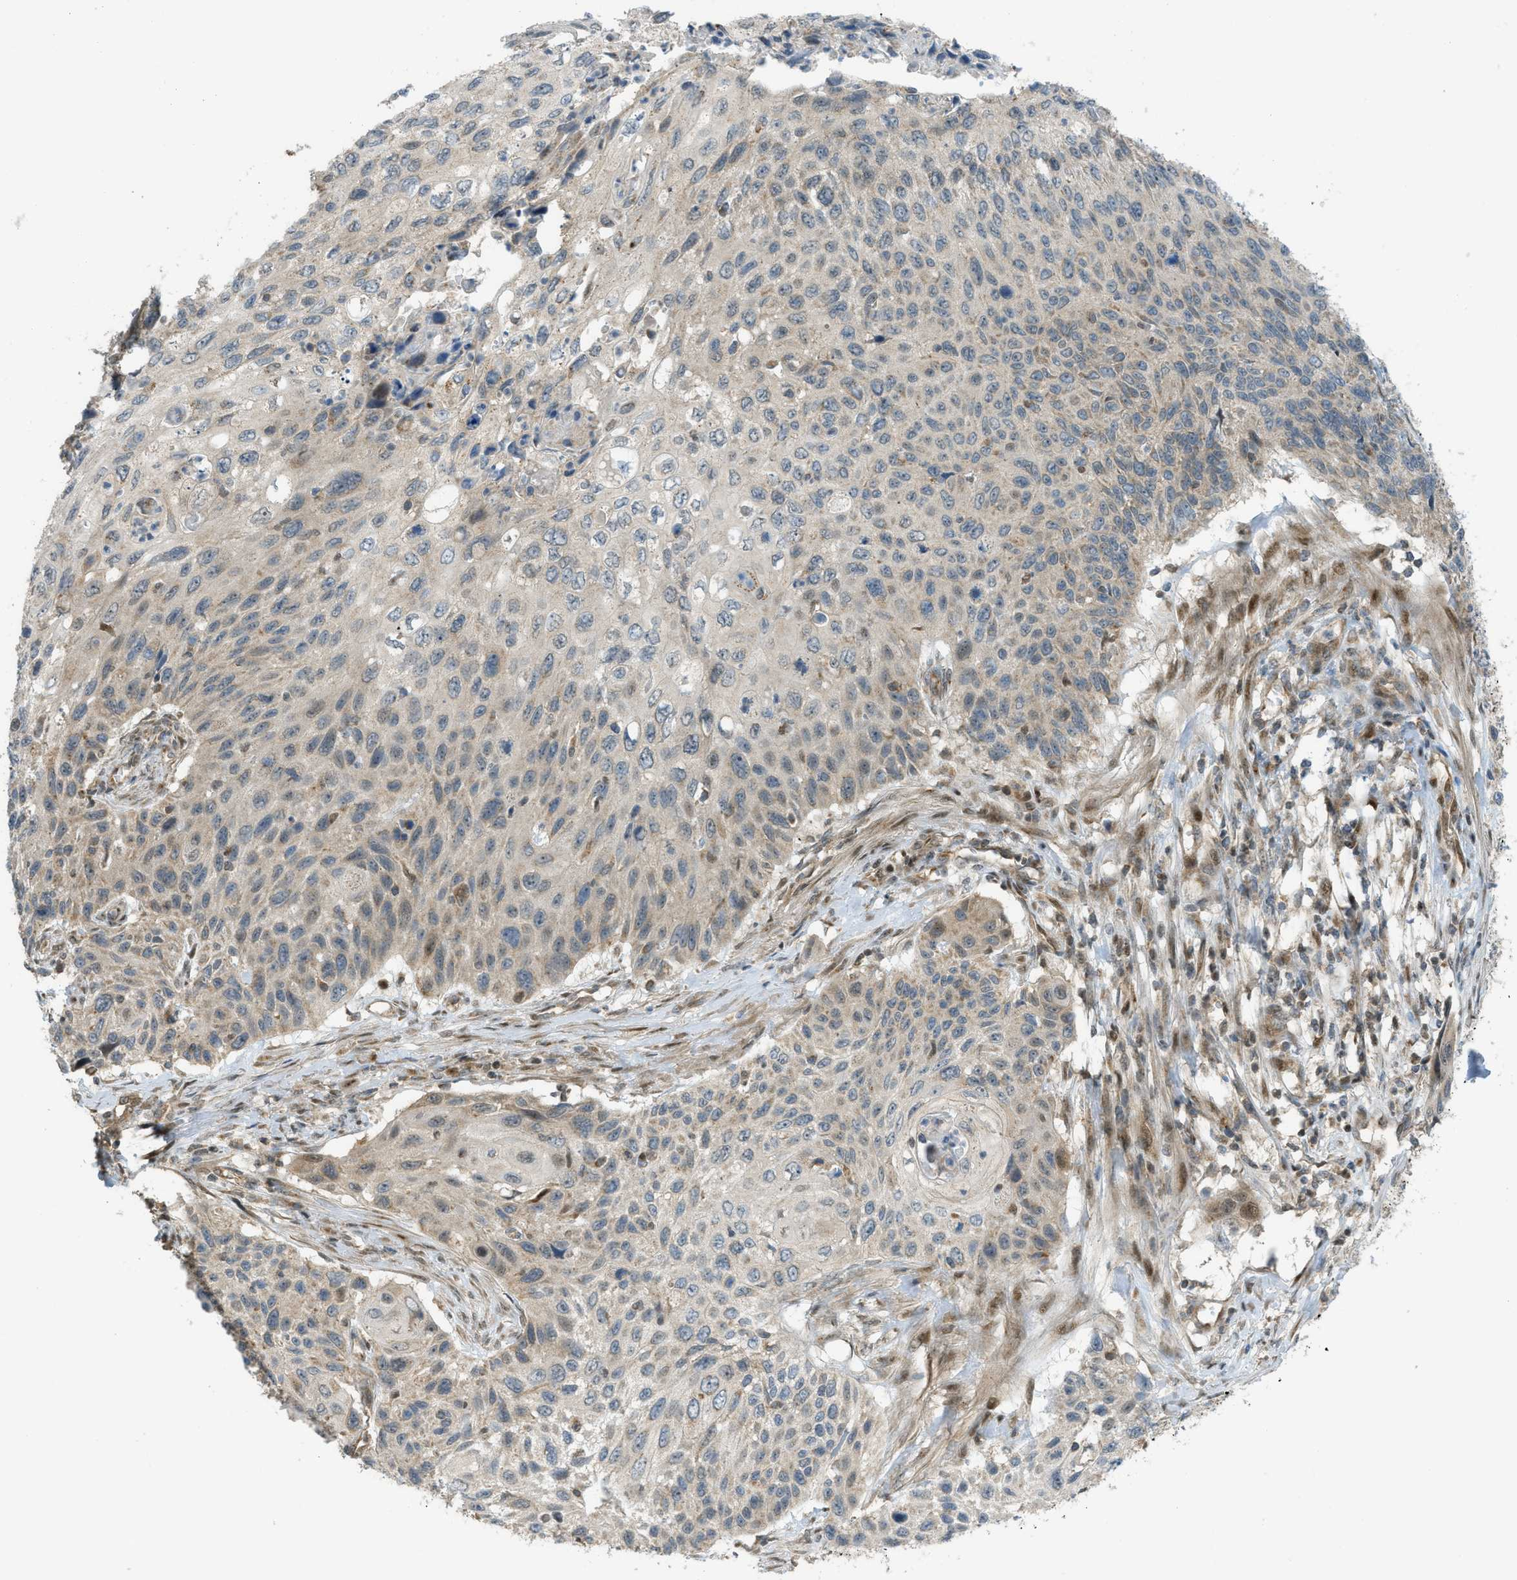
{"staining": {"intensity": "negative", "quantity": "none", "location": "none"}, "tissue": "cervical cancer", "cell_type": "Tumor cells", "image_type": "cancer", "snomed": [{"axis": "morphology", "description": "Squamous cell carcinoma, NOS"}, {"axis": "topography", "description": "Cervix"}], "caption": "Immunohistochemistry photomicrograph of neoplastic tissue: human squamous cell carcinoma (cervical) stained with DAB demonstrates no significant protein expression in tumor cells. Brightfield microscopy of IHC stained with DAB (brown) and hematoxylin (blue), captured at high magnification.", "gene": "CCDC186", "patient": {"sex": "female", "age": 70}}